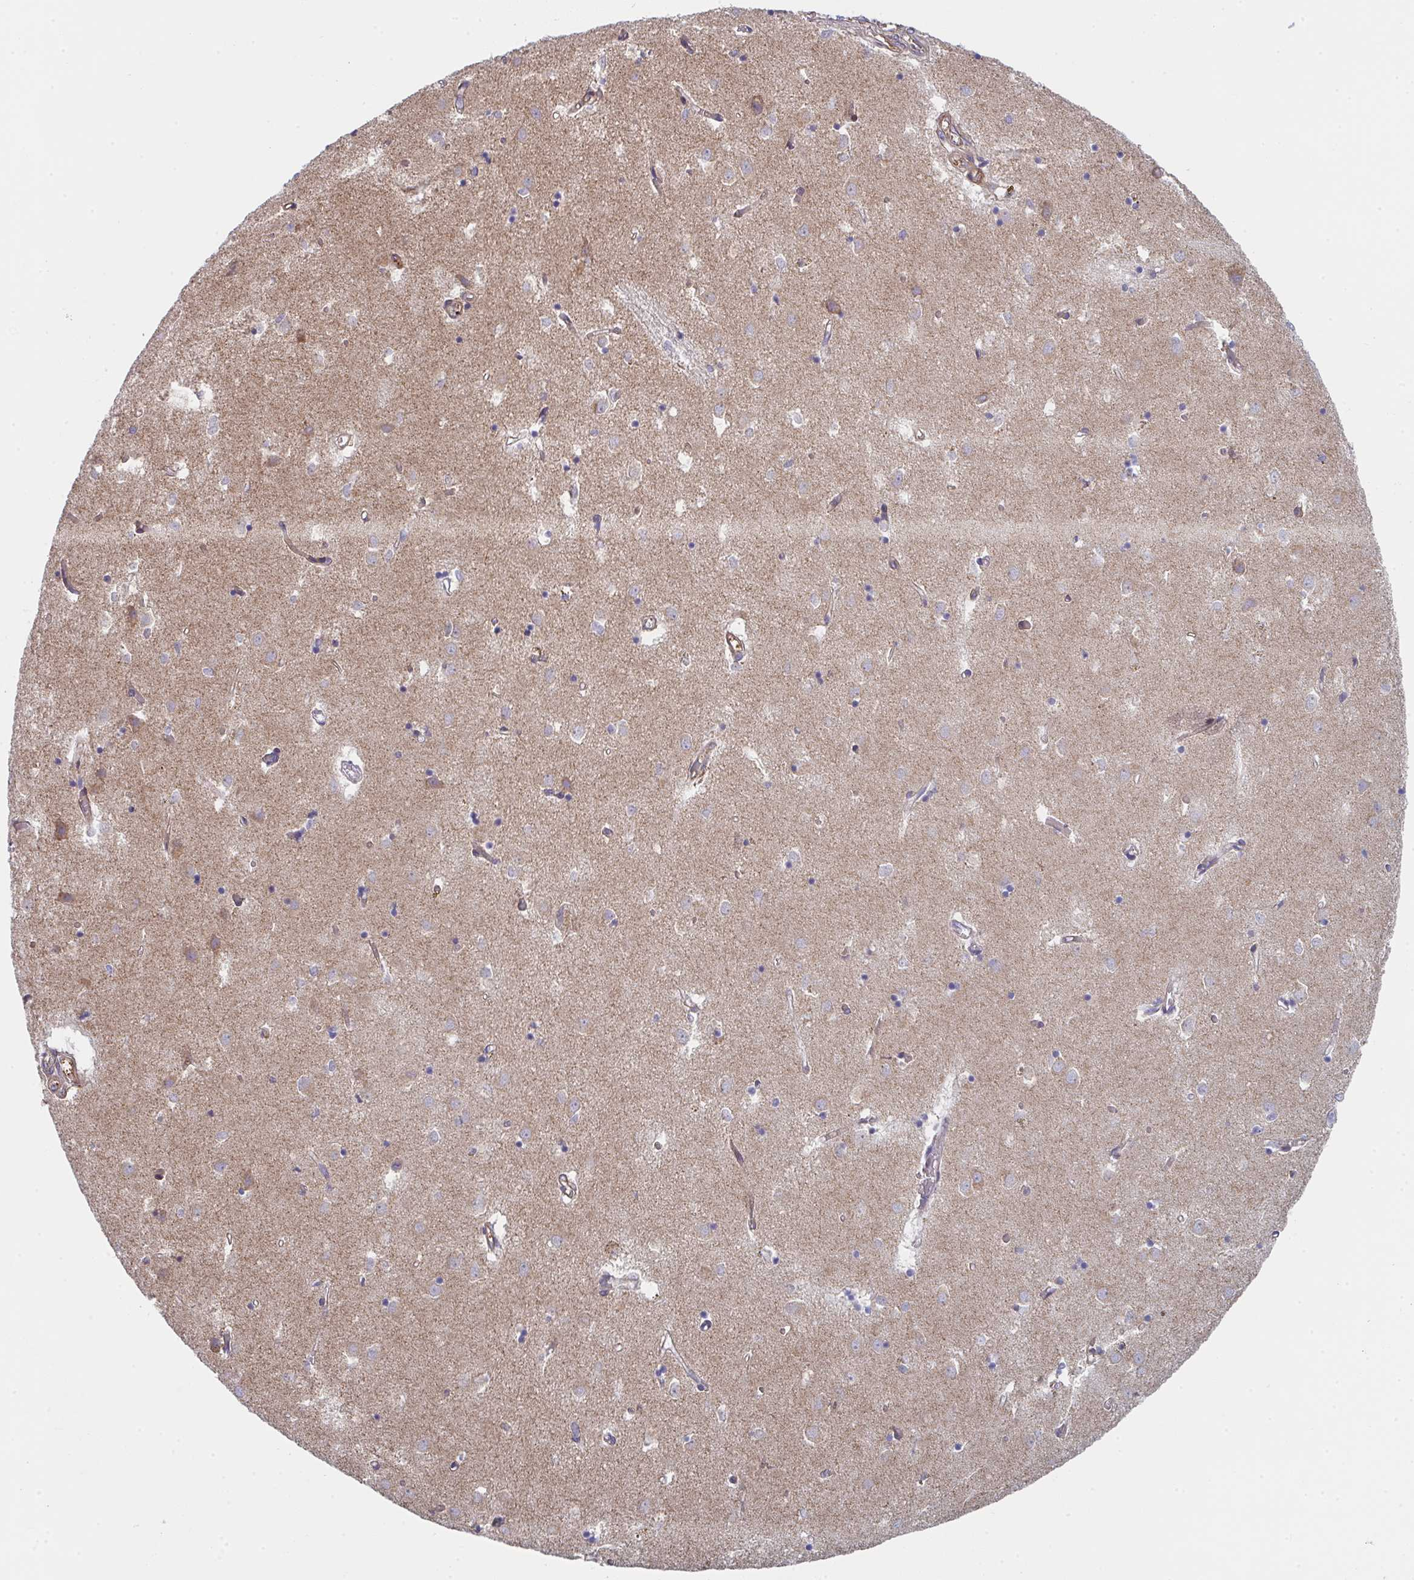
{"staining": {"intensity": "moderate", "quantity": "<25%", "location": "cytoplasmic/membranous"}, "tissue": "caudate", "cell_type": "Glial cells", "image_type": "normal", "snomed": [{"axis": "morphology", "description": "Normal tissue, NOS"}, {"axis": "topography", "description": "Lateral ventricle wall"}], "caption": "Caudate stained with IHC reveals moderate cytoplasmic/membranous expression in approximately <25% of glial cells.", "gene": "VWDE", "patient": {"sex": "male", "age": 70}}